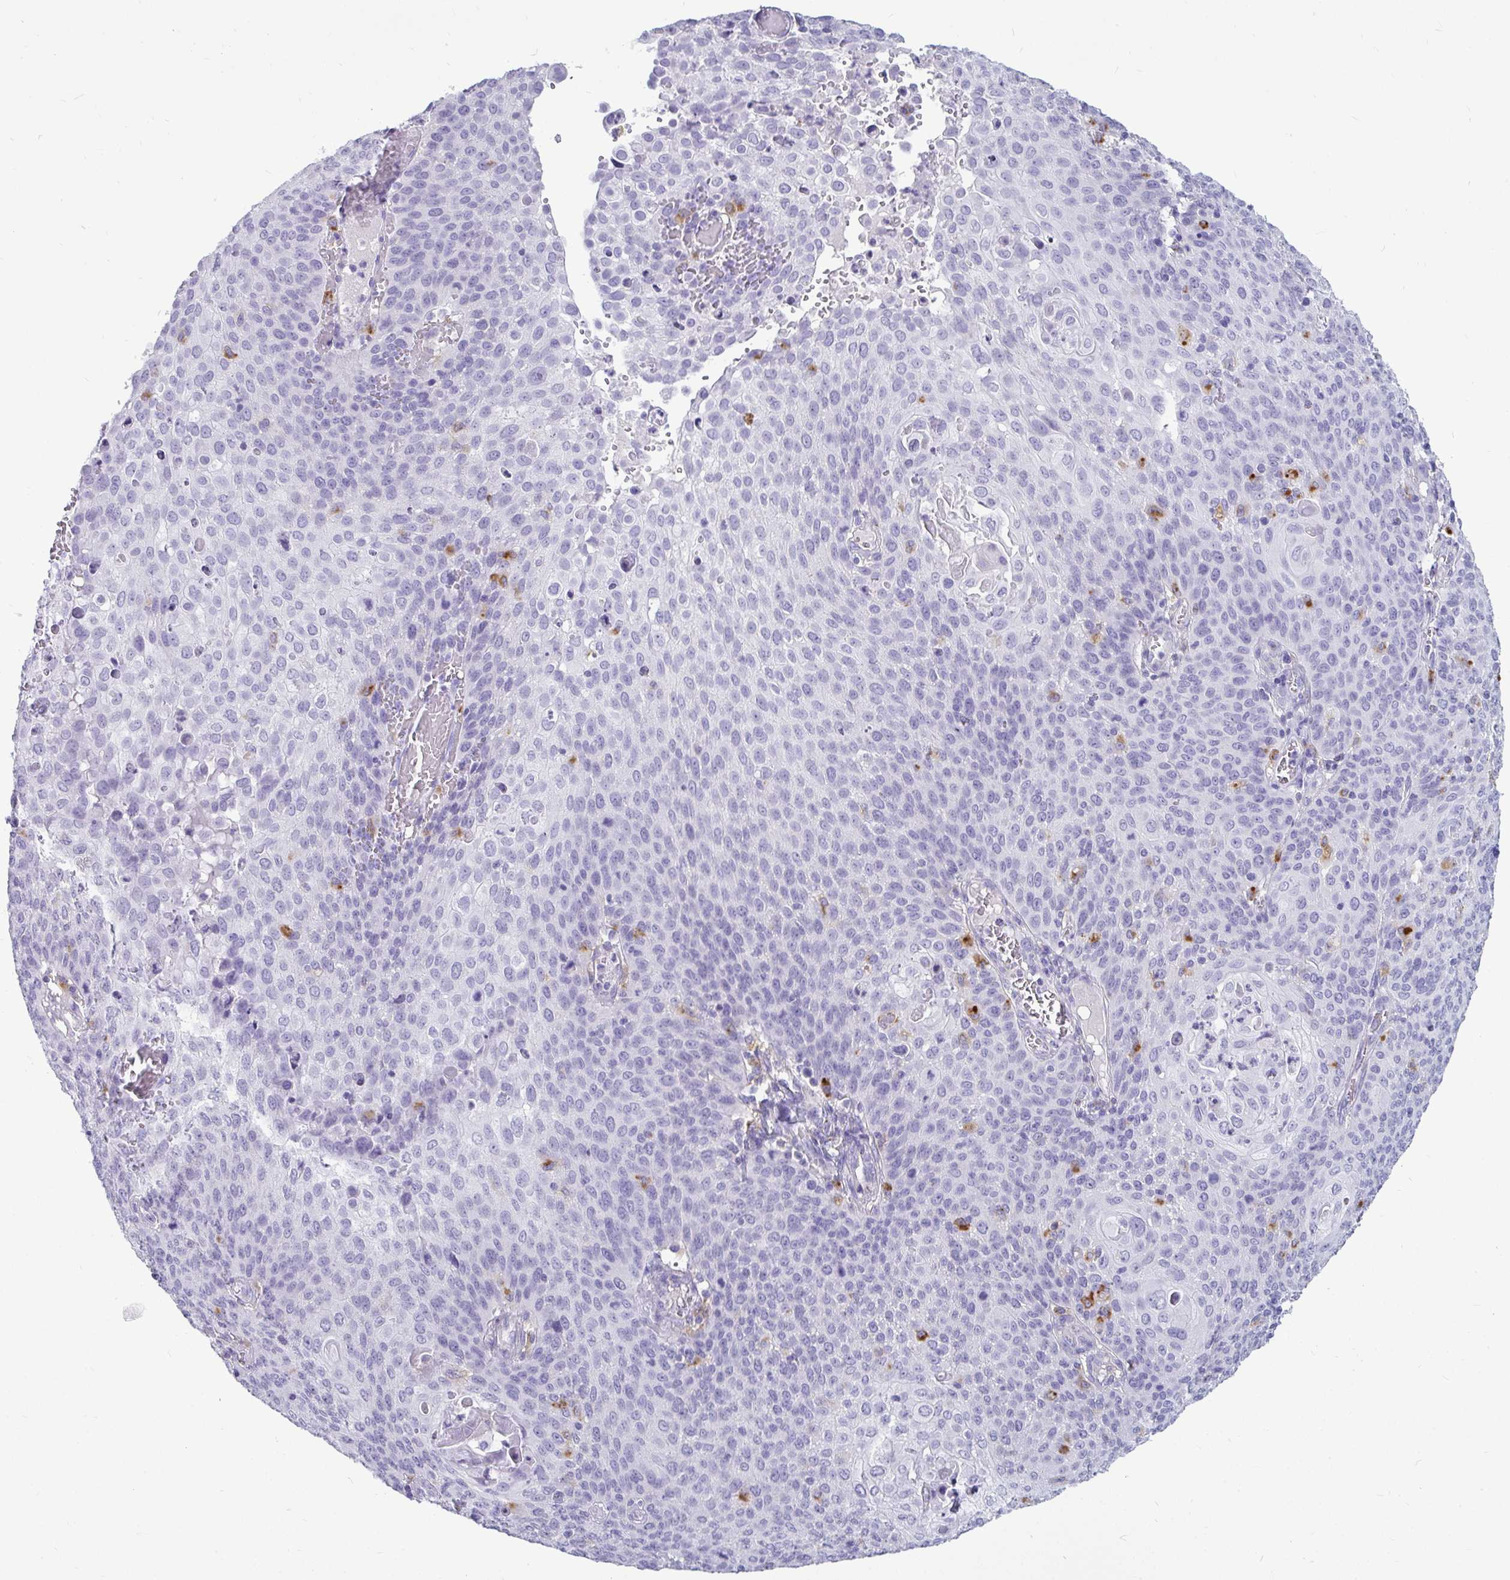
{"staining": {"intensity": "negative", "quantity": "none", "location": "none"}, "tissue": "cervical cancer", "cell_type": "Tumor cells", "image_type": "cancer", "snomed": [{"axis": "morphology", "description": "Squamous cell carcinoma, NOS"}, {"axis": "topography", "description": "Cervix"}], "caption": "High magnification brightfield microscopy of squamous cell carcinoma (cervical) stained with DAB (brown) and counterstained with hematoxylin (blue): tumor cells show no significant positivity.", "gene": "CTSZ", "patient": {"sex": "female", "age": 65}}